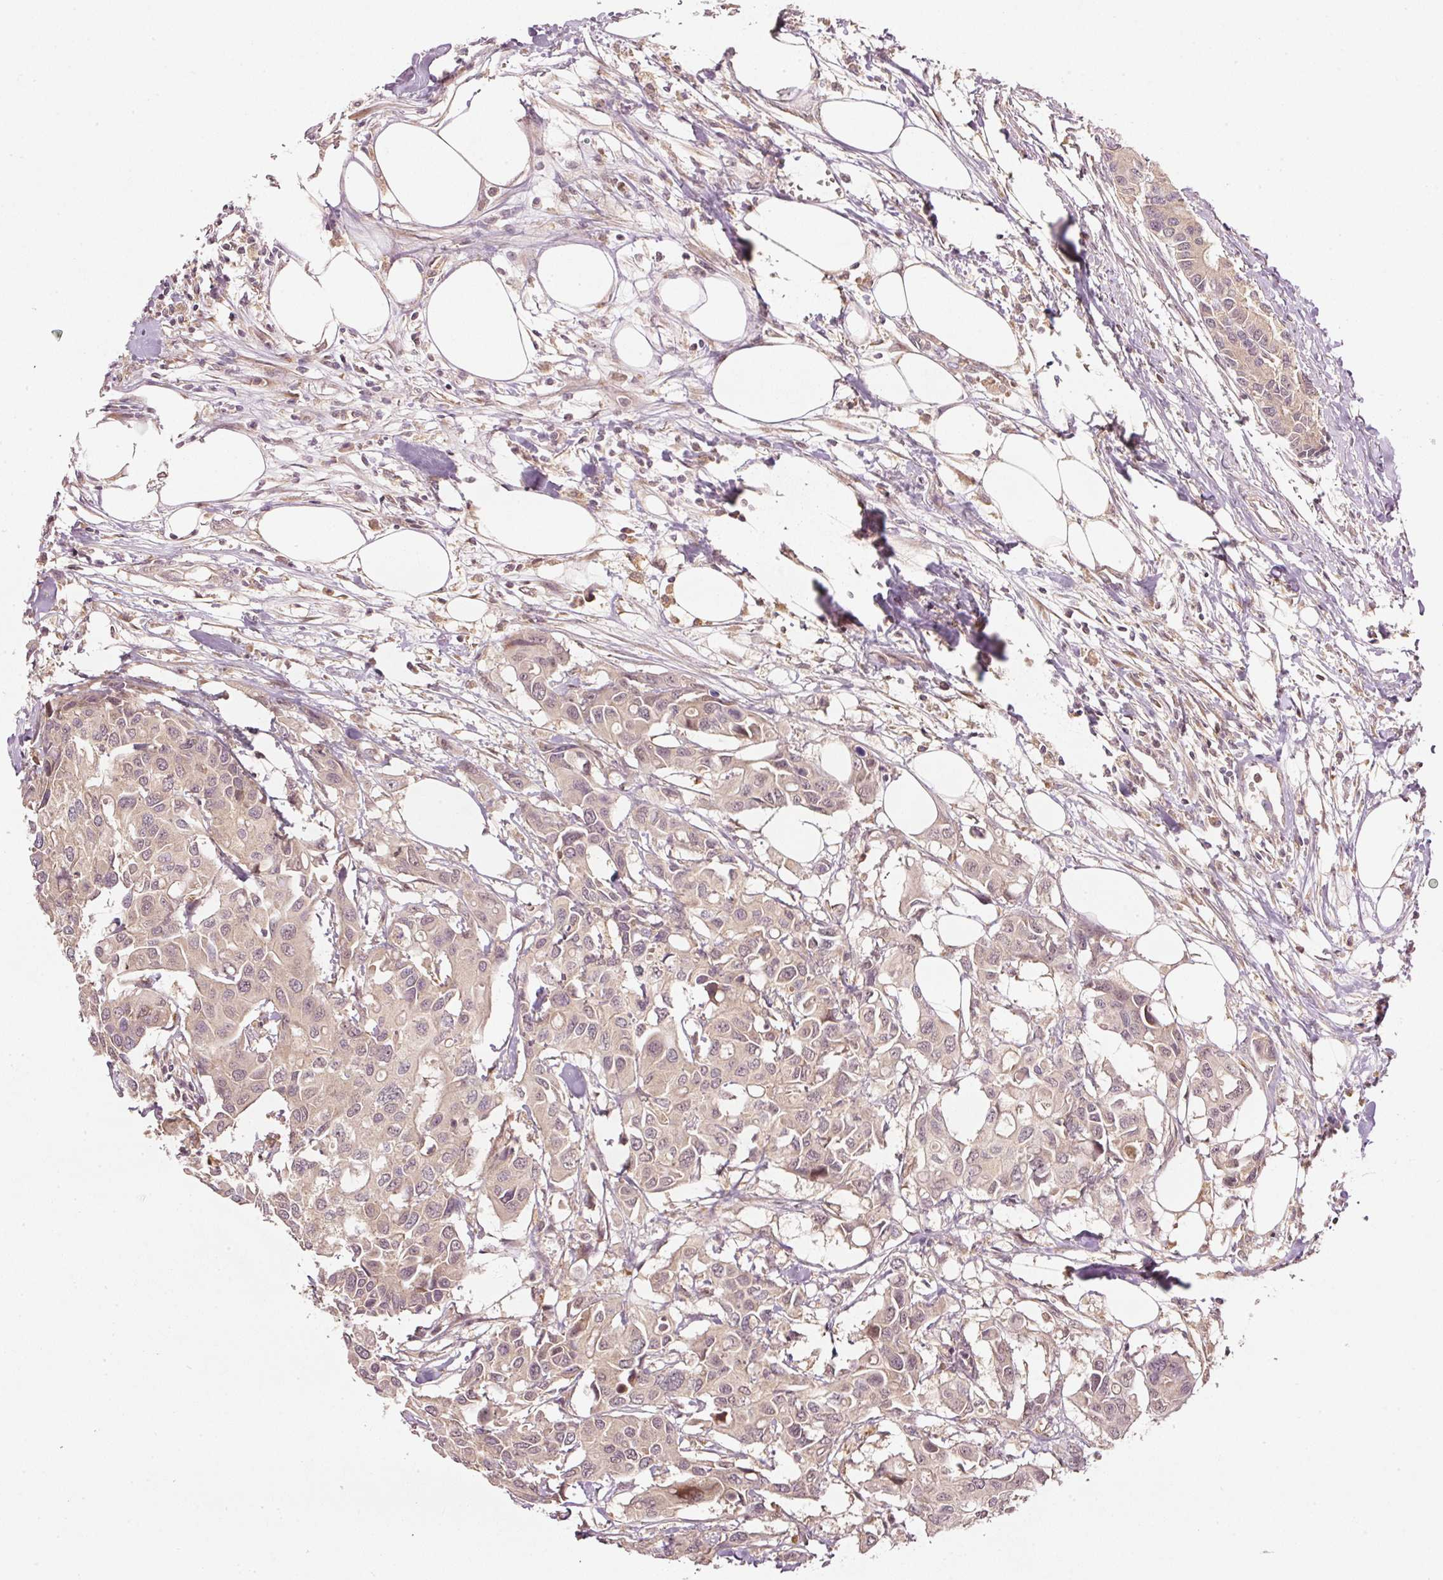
{"staining": {"intensity": "weak", "quantity": "25%-75%", "location": "cytoplasmic/membranous,nuclear"}, "tissue": "colorectal cancer", "cell_type": "Tumor cells", "image_type": "cancer", "snomed": [{"axis": "morphology", "description": "Adenocarcinoma, NOS"}, {"axis": "topography", "description": "Colon"}], "caption": "Brown immunohistochemical staining in human colorectal cancer shows weak cytoplasmic/membranous and nuclear positivity in approximately 25%-75% of tumor cells.", "gene": "PCDHB1", "patient": {"sex": "male", "age": 77}}